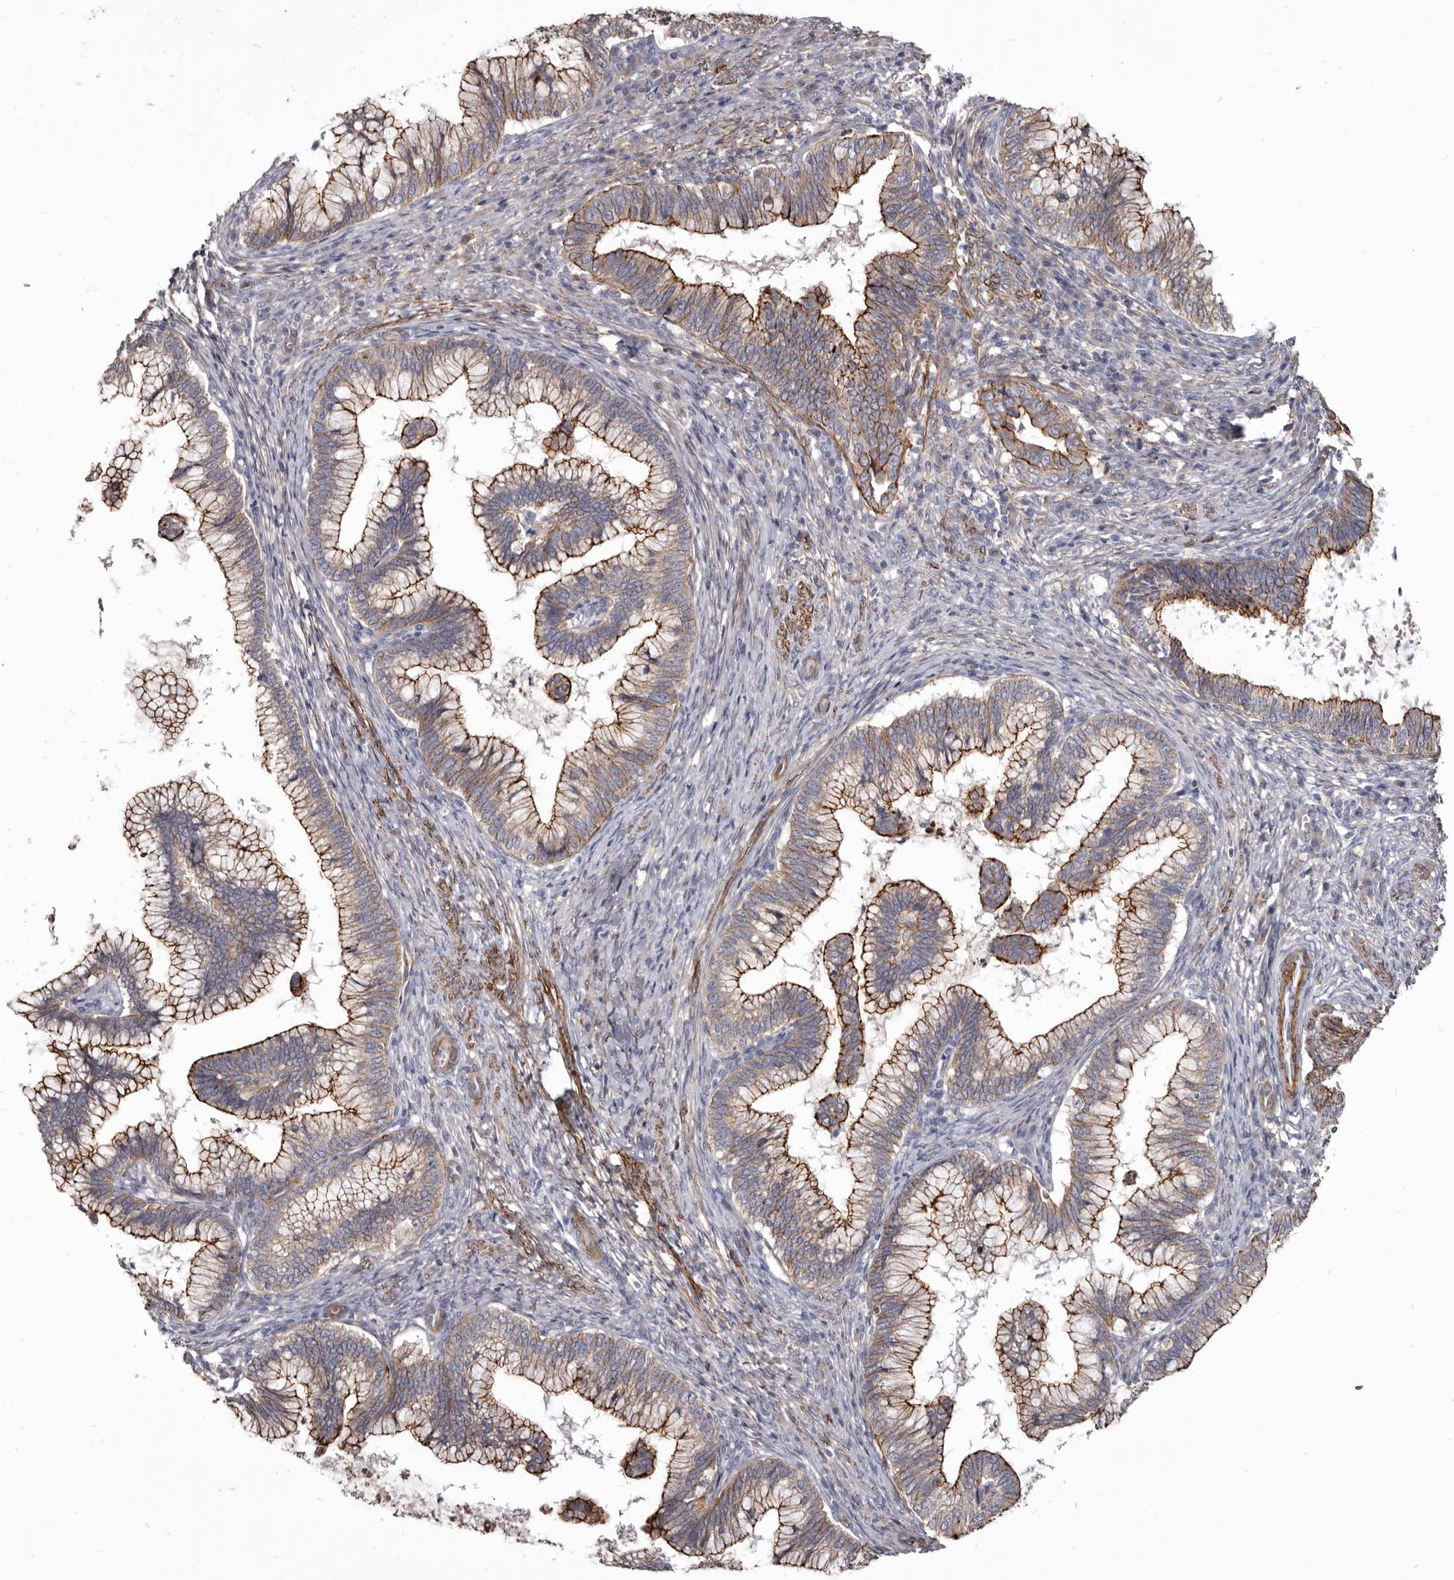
{"staining": {"intensity": "strong", "quantity": ">75%", "location": "cytoplasmic/membranous"}, "tissue": "cervical cancer", "cell_type": "Tumor cells", "image_type": "cancer", "snomed": [{"axis": "morphology", "description": "Adenocarcinoma, NOS"}, {"axis": "topography", "description": "Cervix"}], "caption": "Protein expression analysis of adenocarcinoma (cervical) shows strong cytoplasmic/membranous staining in approximately >75% of tumor cells.", "gene": "CGN", "patient": {"sex": "female", "age": 36}}